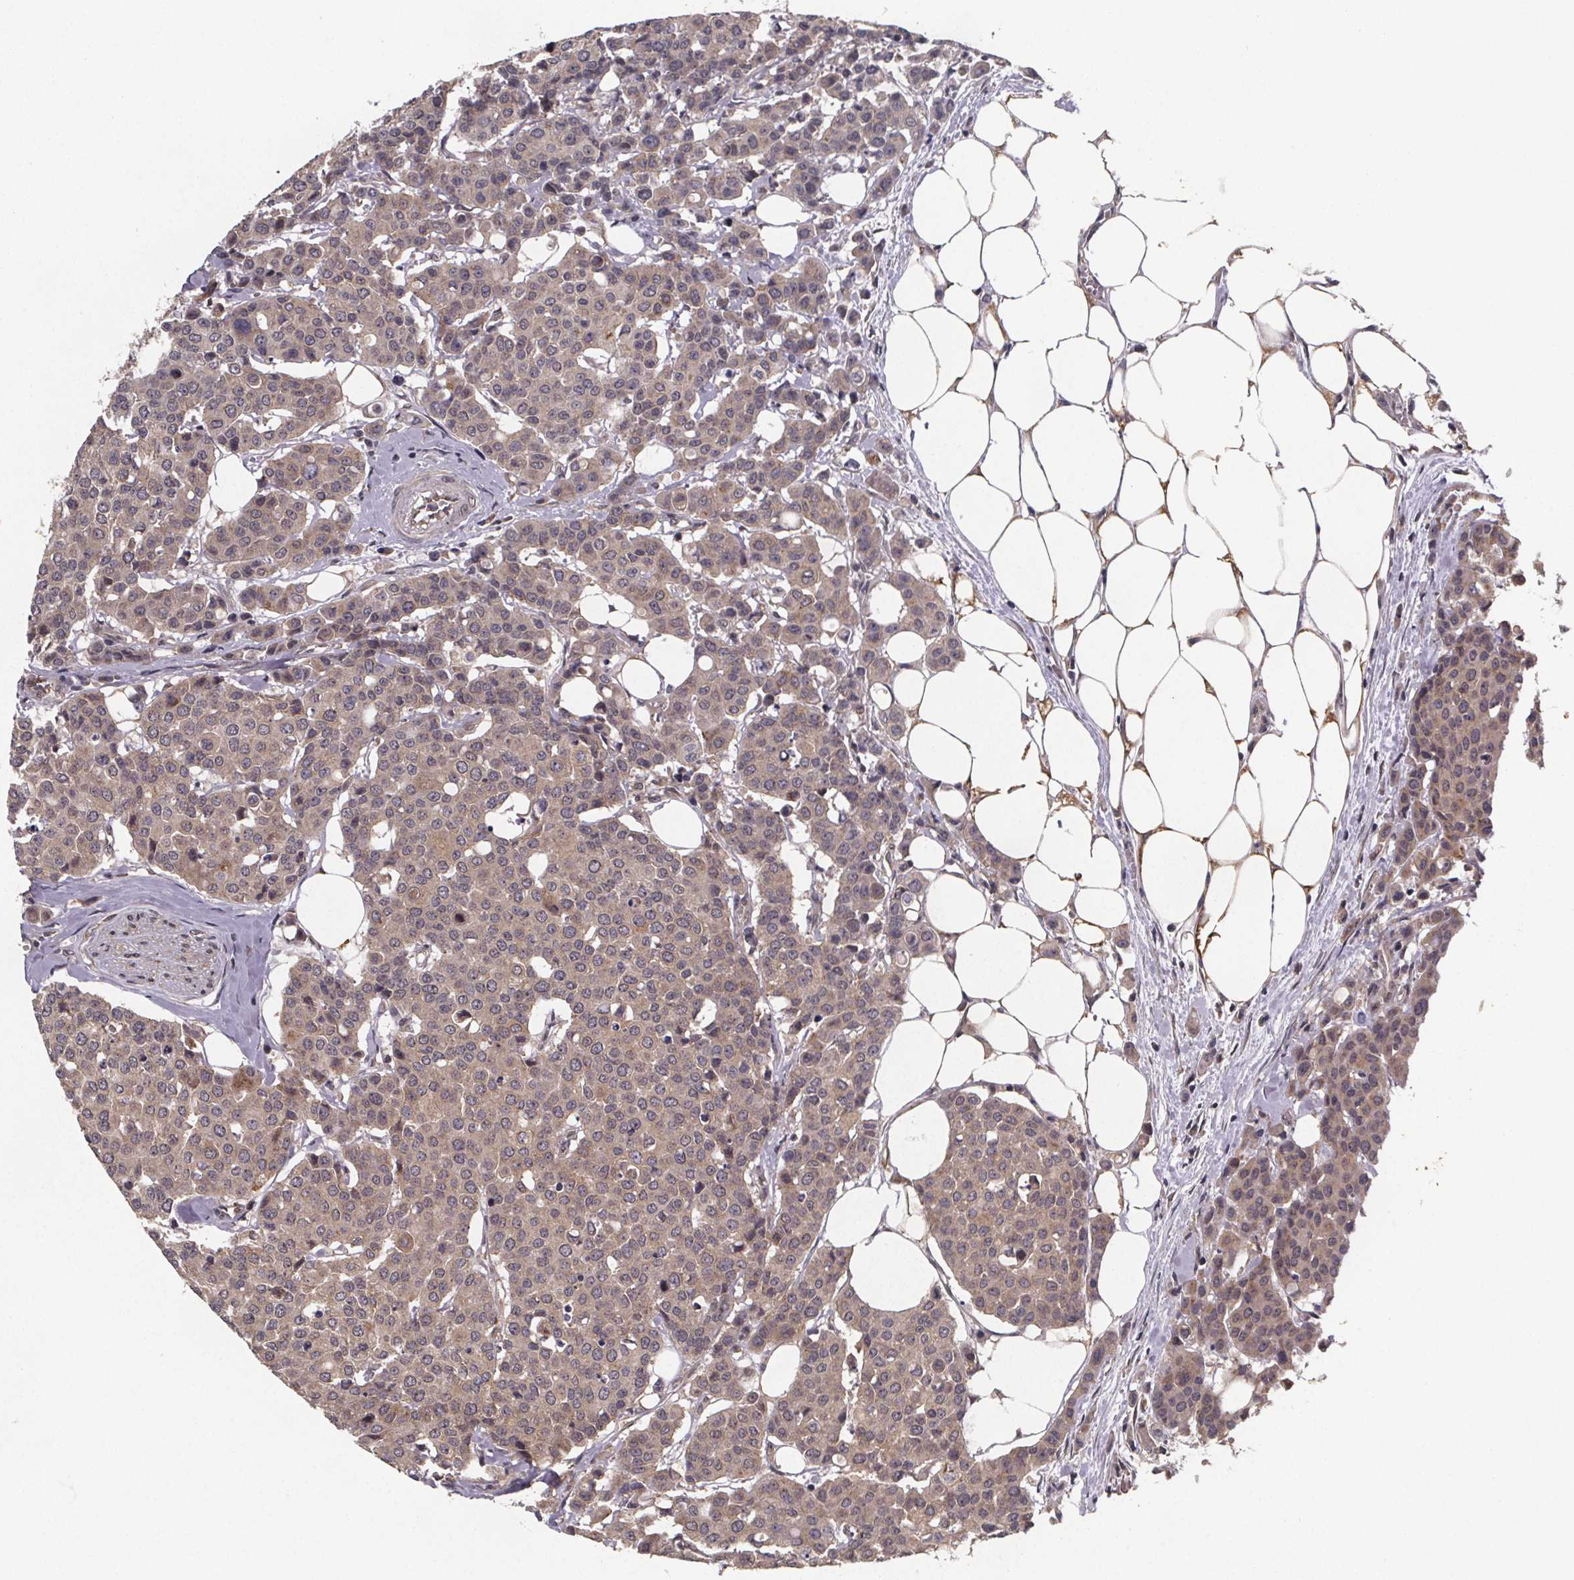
{"staining": {"intensity": "weak", "quantity": "25%-75%", "location": "cytoplasmic/membranous"}, "tissue": "carcinoid", "cell_type": "Tumor cells", "image_type": "cancer", "snomed": [{"axis": "morphology", "description": "Carcinoid, malignant, NOS"}, {"axis": "topography", "description": "Colon"}], "caption": "Immunohistochemistry (IHC) of human carcinoid exhibits low levels of weak cytoplasmic/membranous expression in about 25%-75% of tumor cells.", "gene": "PIERCE2", "patient": {"sex": "male", "age": 81}}